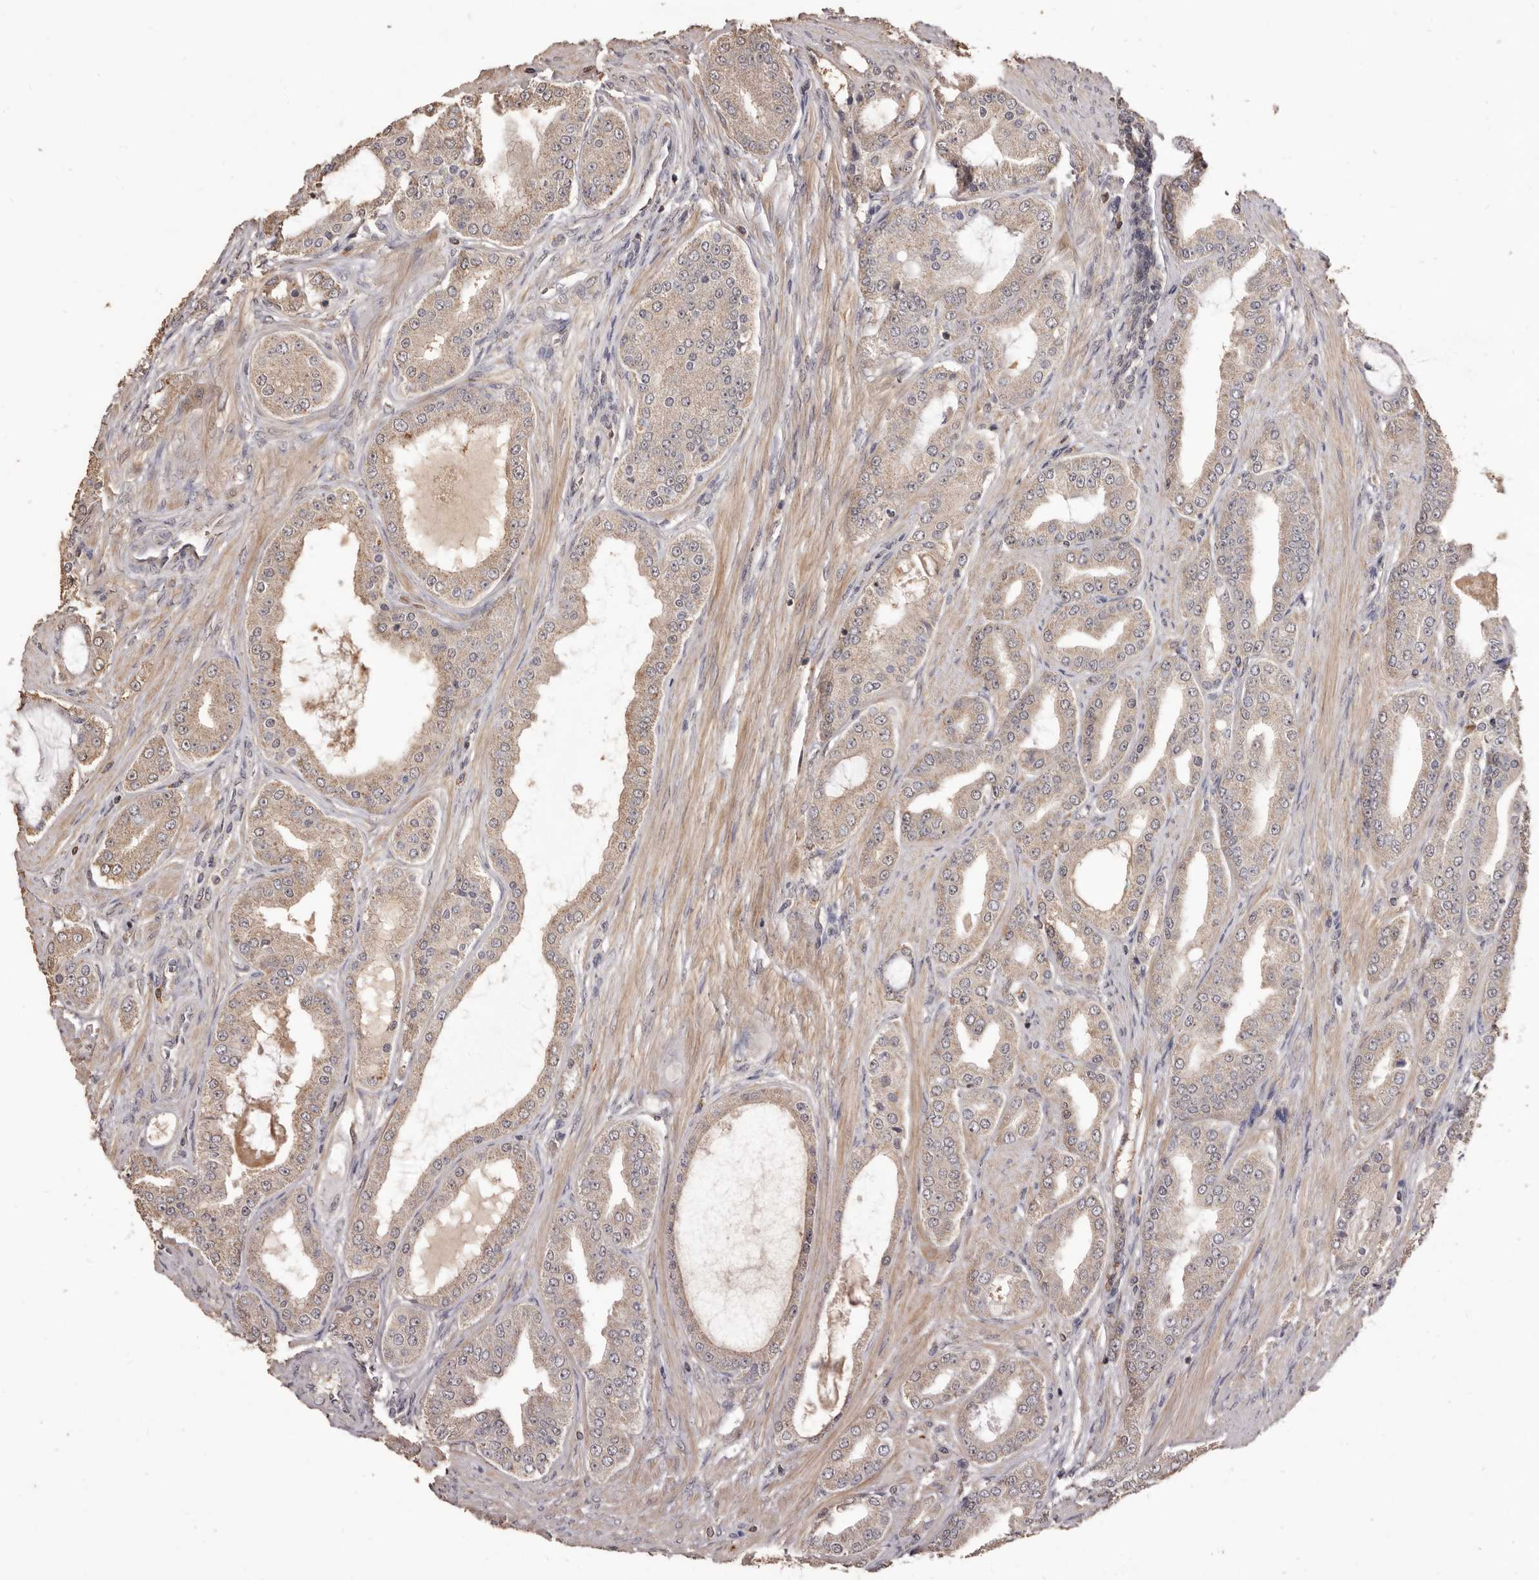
{"staining": {"intensity": "weak", "quantity": "25%-75%", "location": "cytoplasmic/membranous"}, "tissue": "prostate cancer", "cell_type": "Tumor cells", "image_type": "cancer", "snomed": [{"axis": "morphology", "description": "Adenocarcinoma, High grade"}, {"axis": "topography", "description": "Prostate"}], "caption": "An IHC micrograph of tumor tissue is shown. Protein staining in brown shows weak cytoplasmic/membranous positivity in prostate cancer (adenocarcinoma (high-grade)) within tumor cells. The staining was performed using DAB to visualize the protein expression in brown, while the nuclei were stained in blue with hematoxylin (Magnification: 20x).", "gene": "INAVA", "patient": {"sex": "male", "age": 60}}